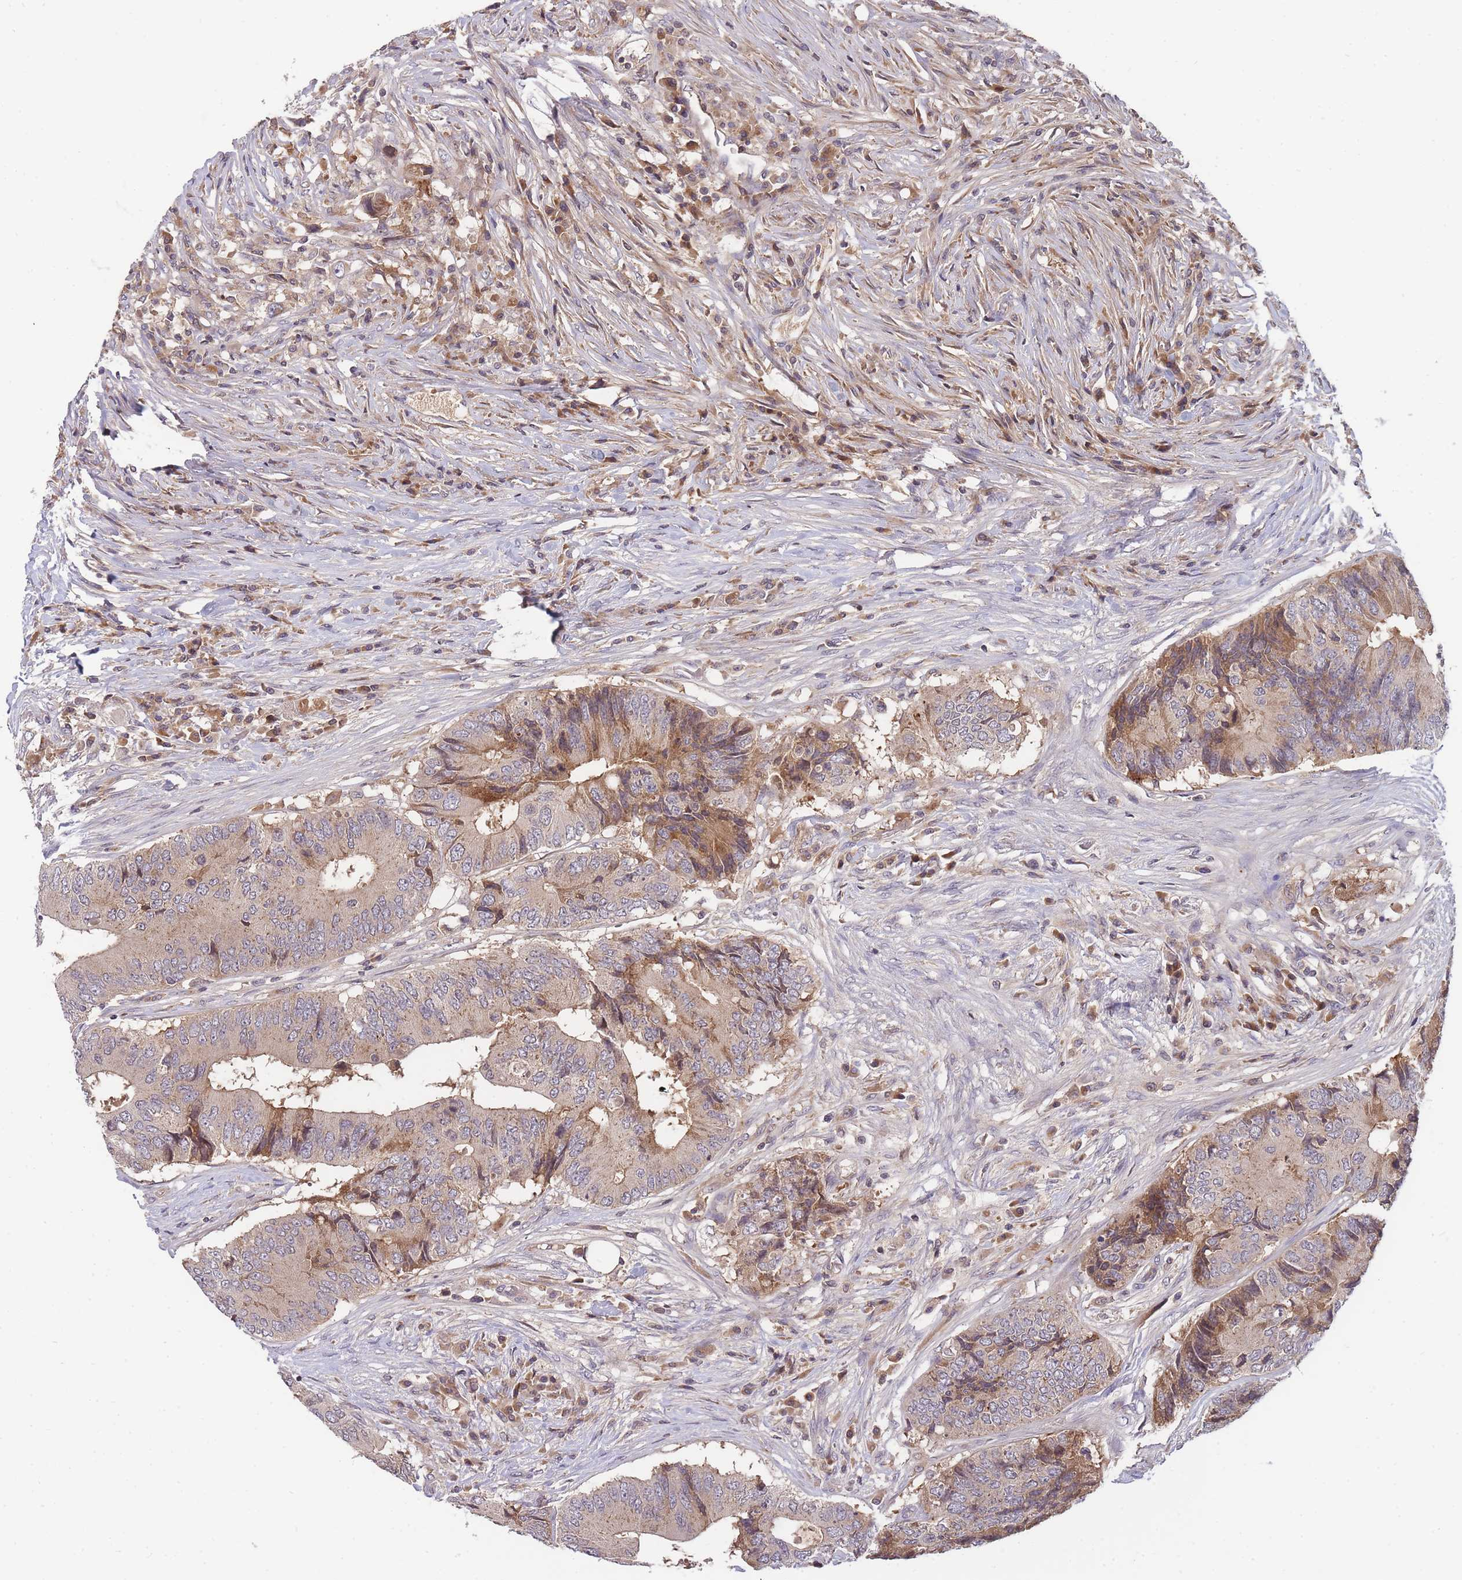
{"staining": {"intensity": "moderate", "quantity": "25%-75%", "location": "cytoplasmic/membranous"}, "tissue": "colorectal cancer", "cell_type": "Tumor cells", "image_type": "cancer", "snomed": [{"axis": "morphology", "description": "Adenocarcinoma, NOS"}, {"axis": "topography", "description": "Colon"}], "caption": "A histopathology image of colorectal adenocarcinoma stained for a protein demonstrates moderate cytoplasmic/membranous brown staining in tumor cells.", "gene": "RALGDS", "patient": {"sex": "male", "age": 71}}